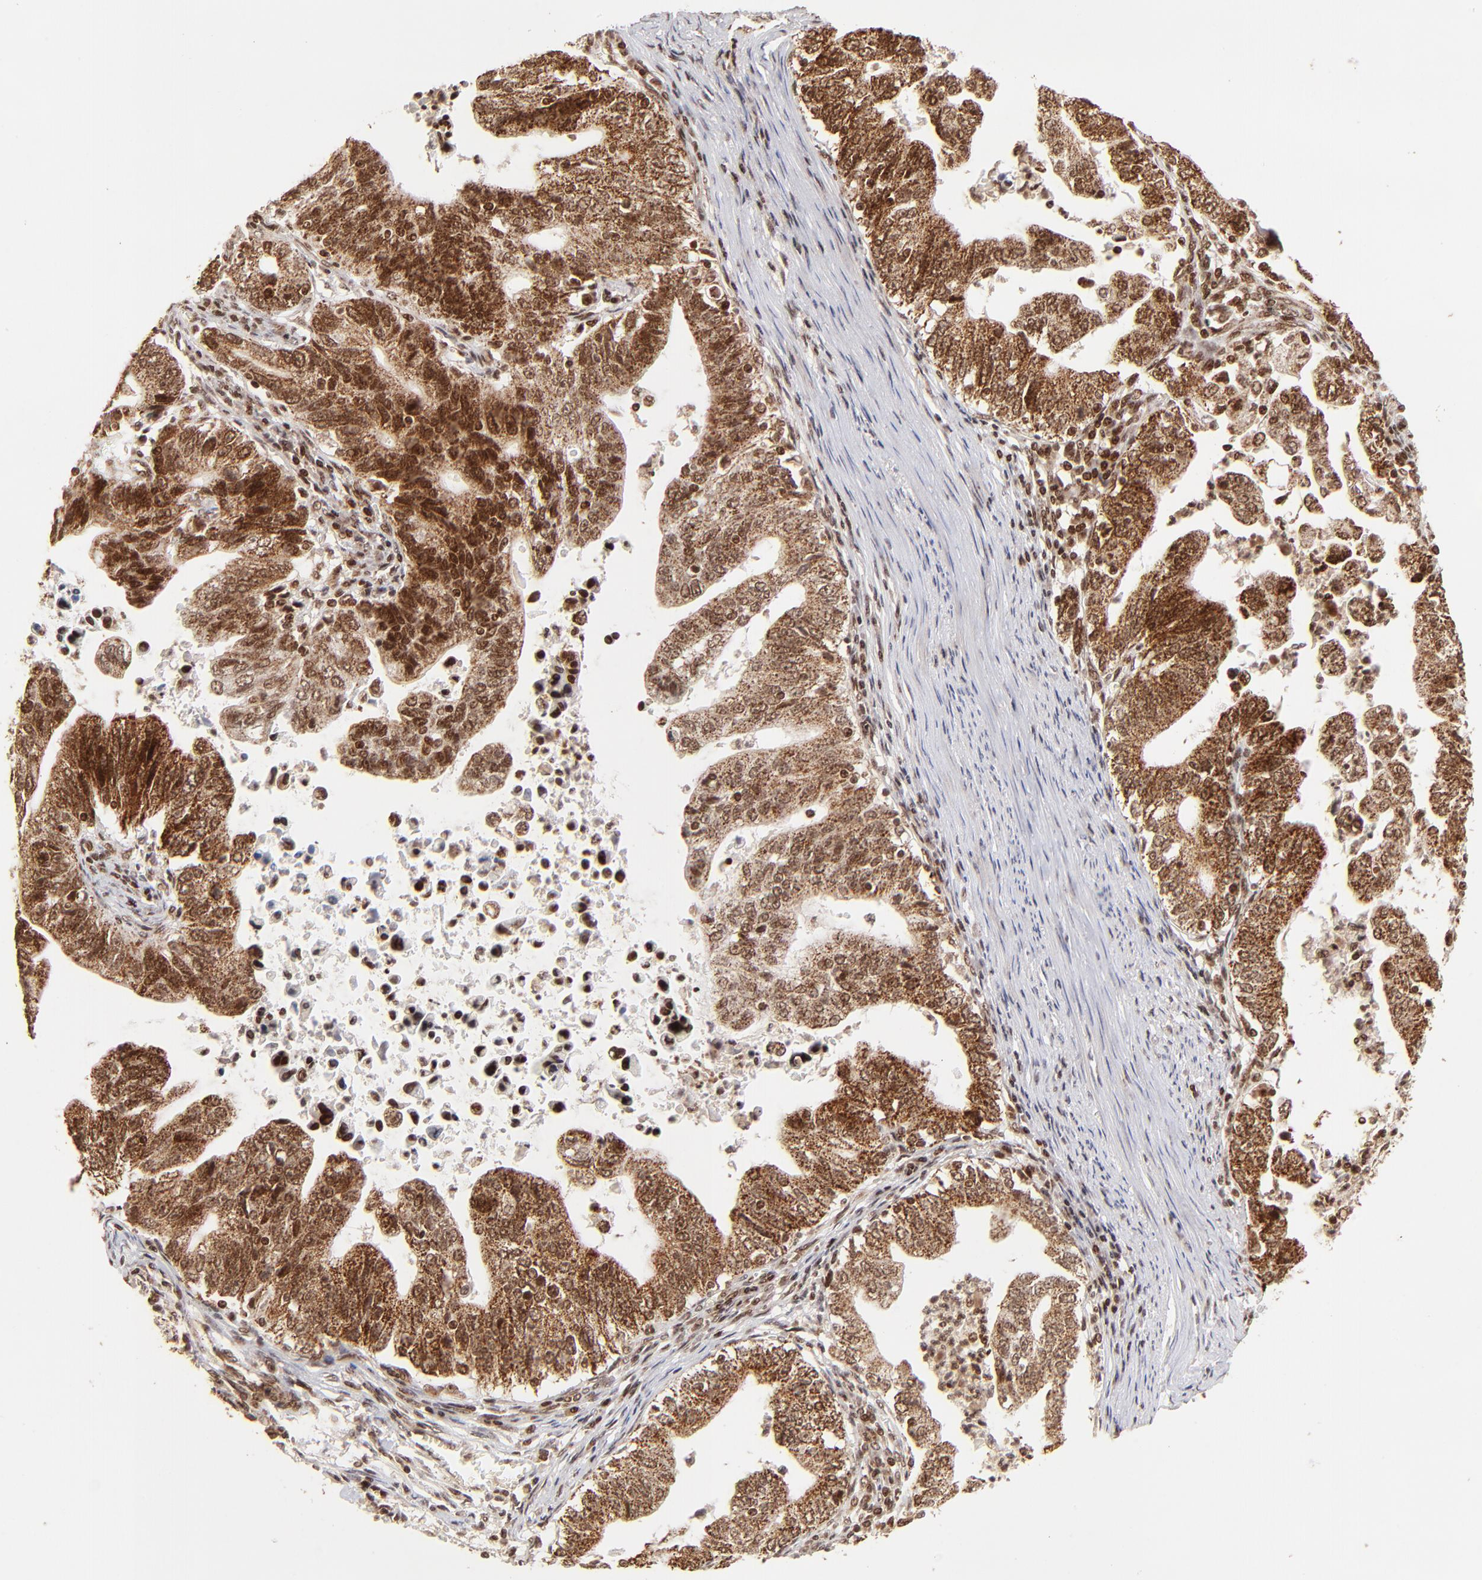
{"staining": {"intensity": "strong", "quantity": ">75%", "location": "cytoplasmic/membranous"}, "tissue": "stomach cancer", "cell_type": "Tumor cells", "image_type": "cancer", "snomed": [{"axis": "morphology", "description": "Adenocarcinoma, NOS"}, {"axis": "topography", "description": "Stomach, upper"}], "caption": "The immunohistochemical stain labels strong cytoplasmic/membranous expression in tumor cells of stomach cancer (adenocarcinoma) tissue.", "gene": "MED15", "patient": {"sex": "female", "age": 50}}